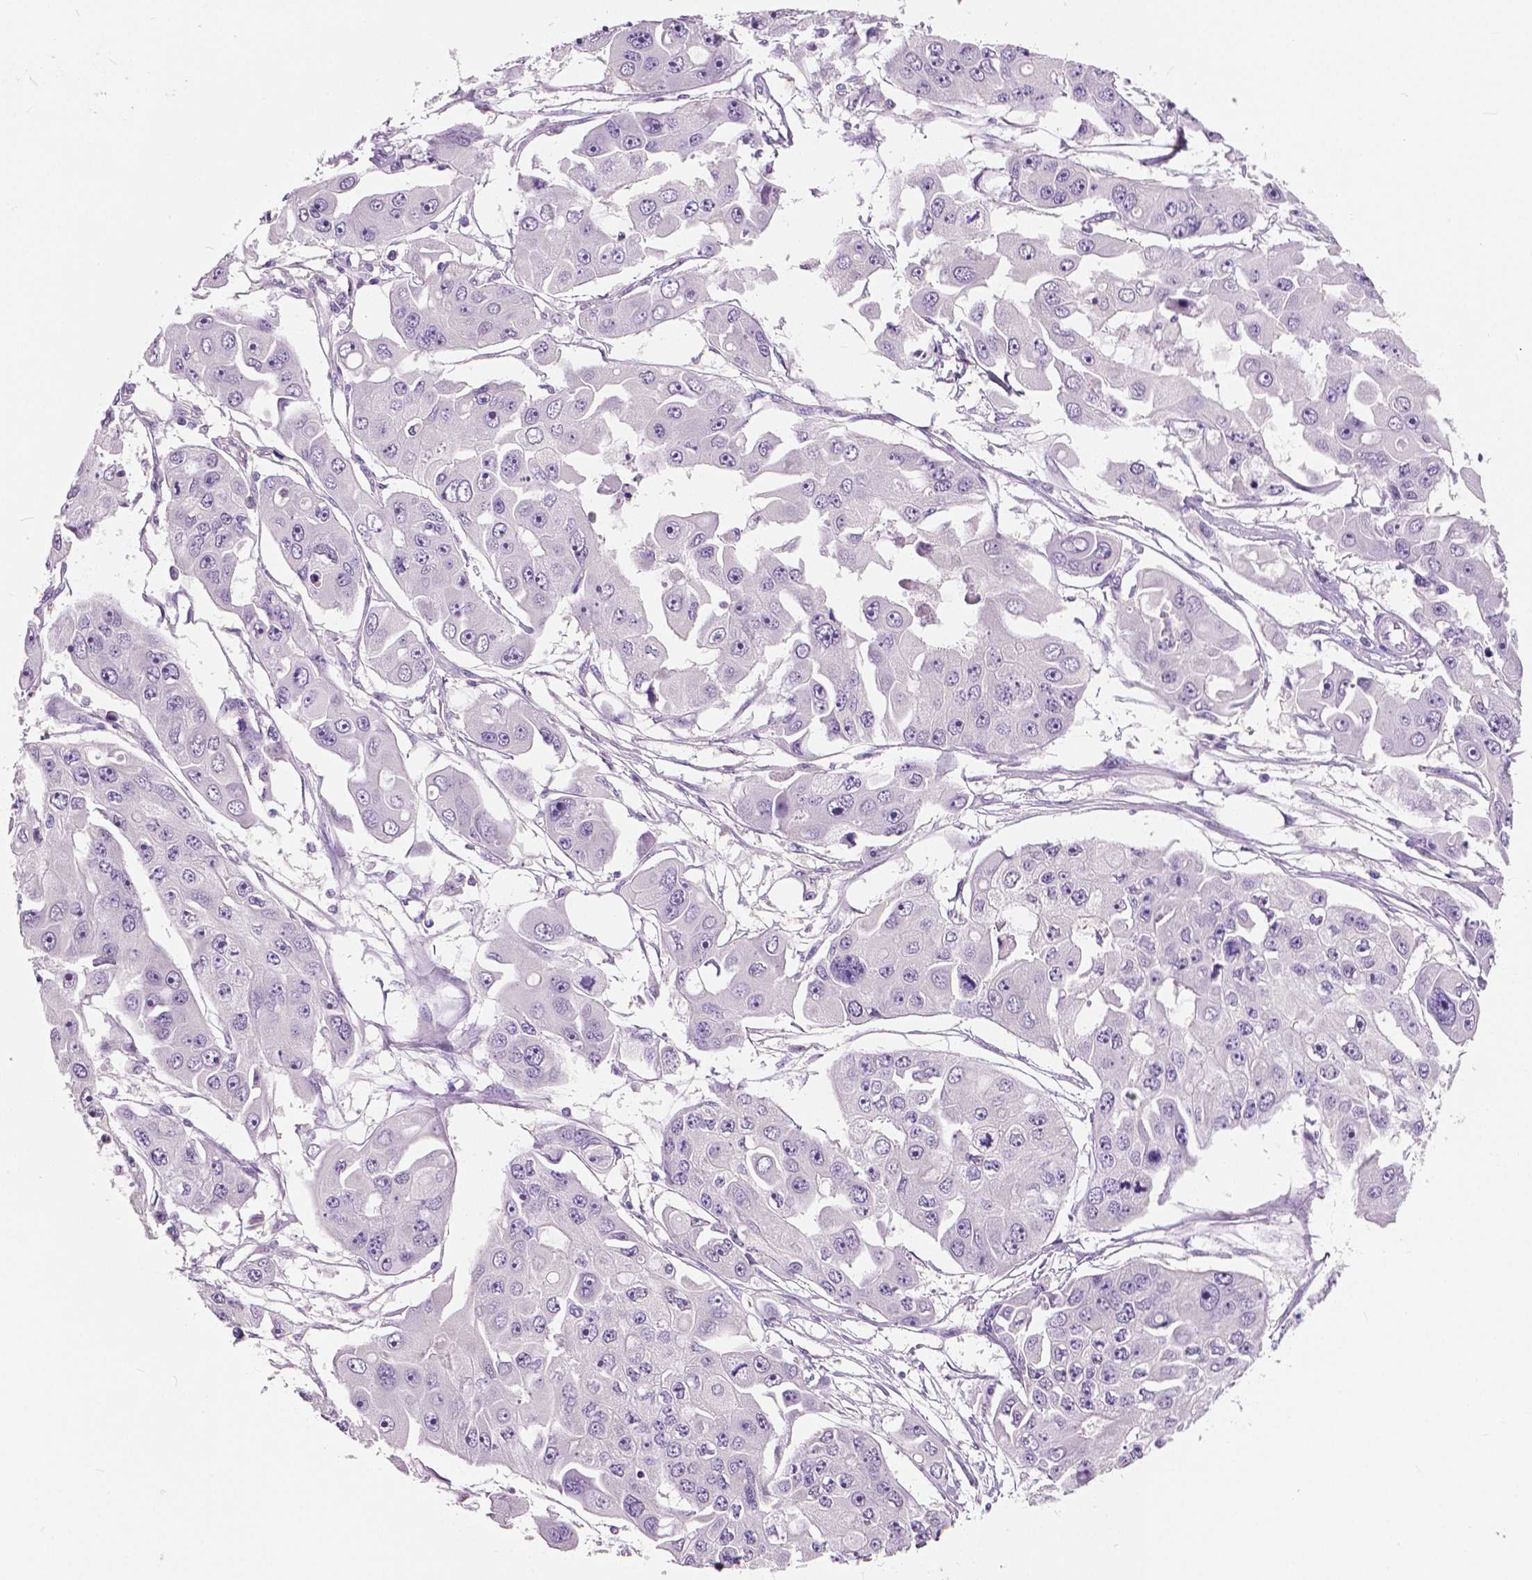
{"staining": {"intensity": "negative", "quantity": "none", "location": "none"}, "tissue": "ovarian cancer", "cell_type": "Tumor cells", "image_type": "cancer", "snomed": [{"axis": "morphology", "description": "Cystadenocarcinoma, serous, NOS"}, {"axis": "topography", "description": "Ovary"}], "caption": "There is no significant staining in tumor cells of ovarian cancer.", "gene": "TKFC", "patient": {"sex": "female", "age": 56}}